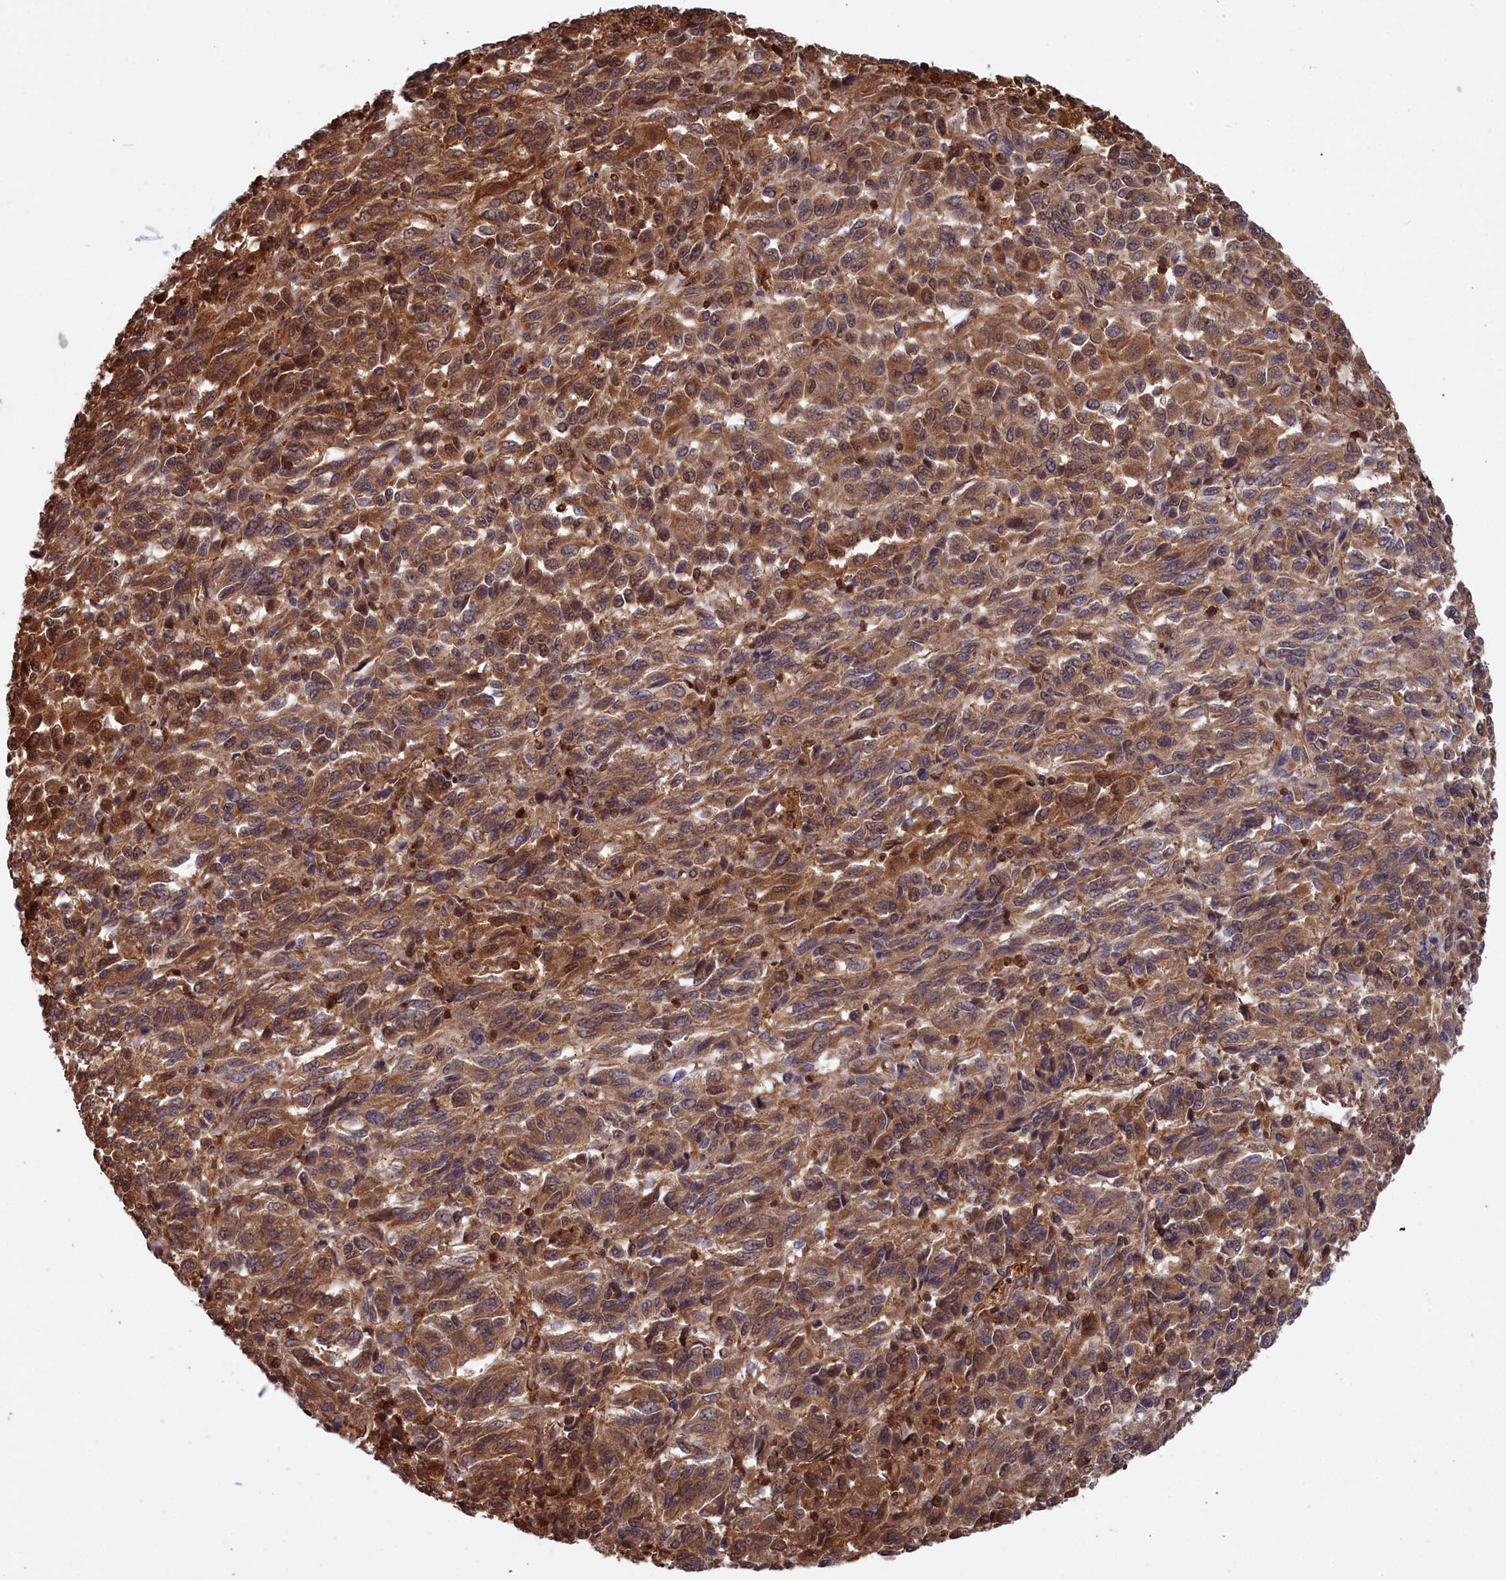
{"staining": {"intensity": "moderate", "quantity": ">75%", "location": "cytoplasmic/membranous,nuclear"}, "tissue": "melanoma", "cell_type": "Tumor cells", "image_type": "cancer", "snomed": [{"axis": "morphology", "description": "Malignant melanoma, Metastatic site"}, {"axis": "topography", "description": "Lung"}], "caption": "Immunohistochemical staining of human malignant melanoma (metastatic site) exhibits medium levels of moderate cytoplasmic/membranous and nuclear protein positivity in approximately >75% of tumor cells.", "gene": "GFRA2", "patient": {"sex": "male", "age": 64}}